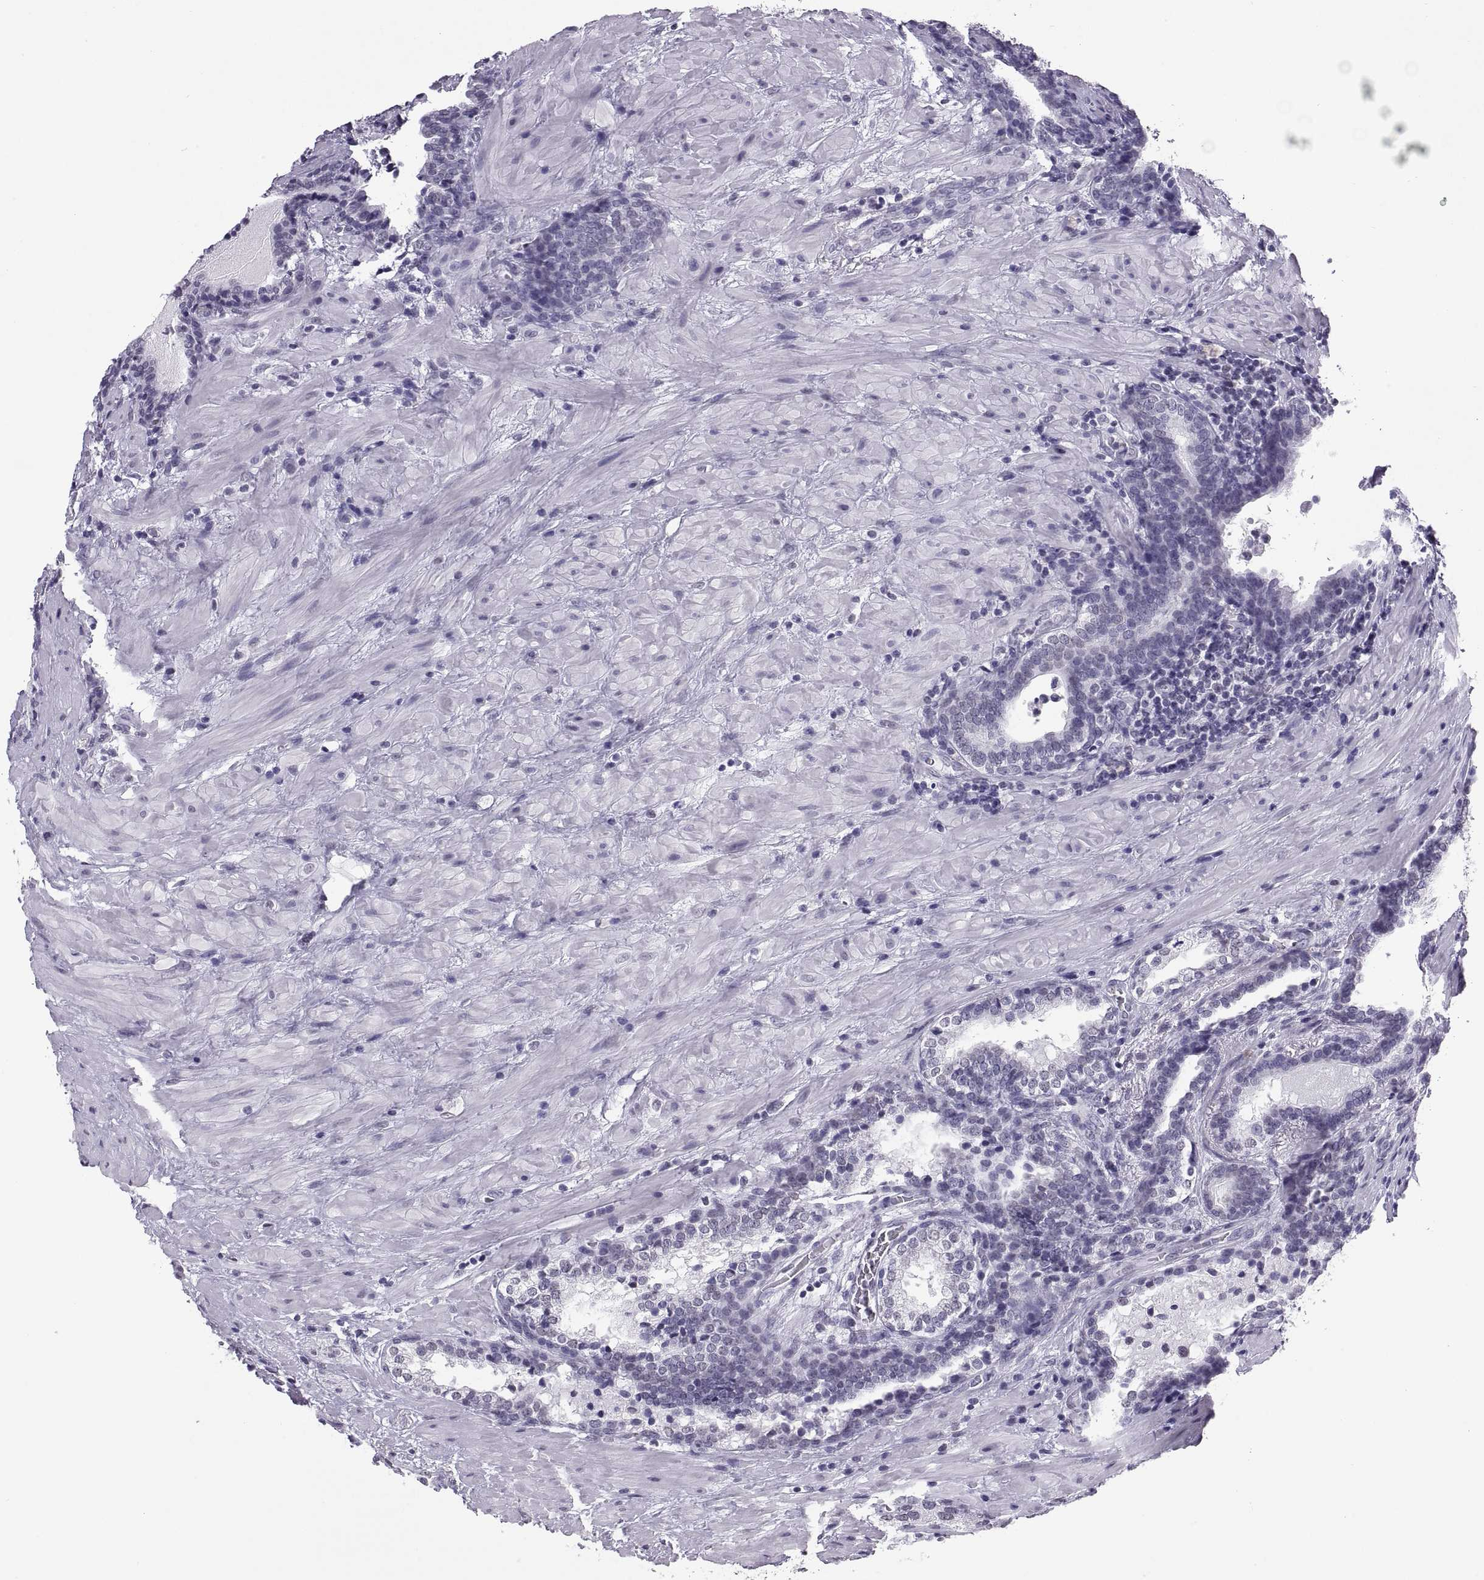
{"staining": {"intensity": "negative", "quantity": "none", "location": "none"}, "tissue": "prostate cancer", "cell_type": "Tumor cells", "image_type": "cancer", "snomed": [{"axis": "morphology", "description": "Adenocarcinoma, NOS"}, {"axis": "topography", "description": "Prostate and seminal vesicle, NOS"}], "caption": "Immunohistochemistry (IHC) of adenocarcinoma (prostate) exhibits no positivity in tumor cells. (Brightfield microscopy of DAB immunohistochemistry (IHC) at high magnification).", "gene": "CARTPT", "patient": {"sex": "male", "age": 63}}